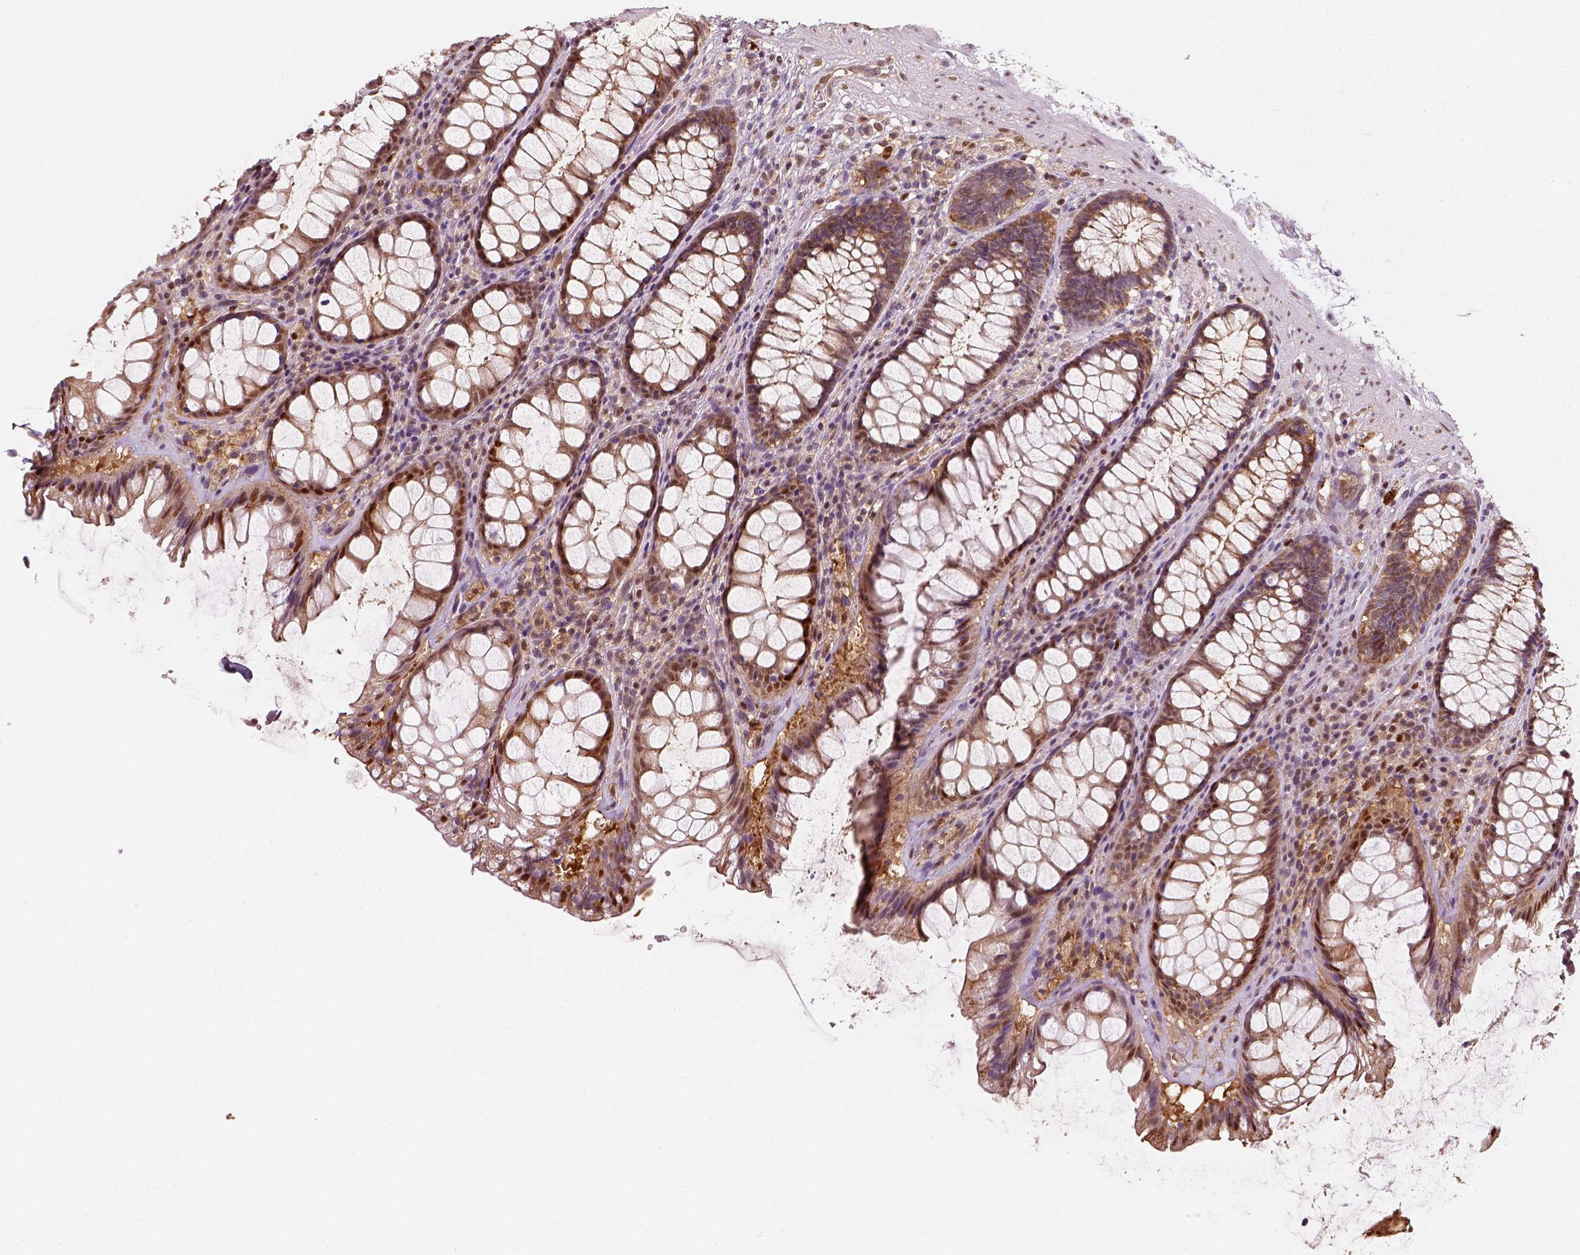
{"staining": {"intensity": "strong", "quantity": "<25%", "location": "nuclear"}, "tissue": "rectum", "cell_type": "Glandular cells", "image_type": "normal", "snomed": [{"axis": "morphology", "description": "Normal tissue, NOS"}, {"axis": "topography", "description": "Rectum"}], "caption": "Rectum was stained to show a protein in brown. There is medium levels of strong nuclear positivity in approximately <25% of glandular cells. The staining was performed using DAB (3,3'-diaminobenzidine) to visualize the protein expression in brown, while the nuclei were stained in blue with hematoxylin (Magnification: 20x).", "gene": "SQSTM1", "patient": {"sex": "male", "age": 72}}